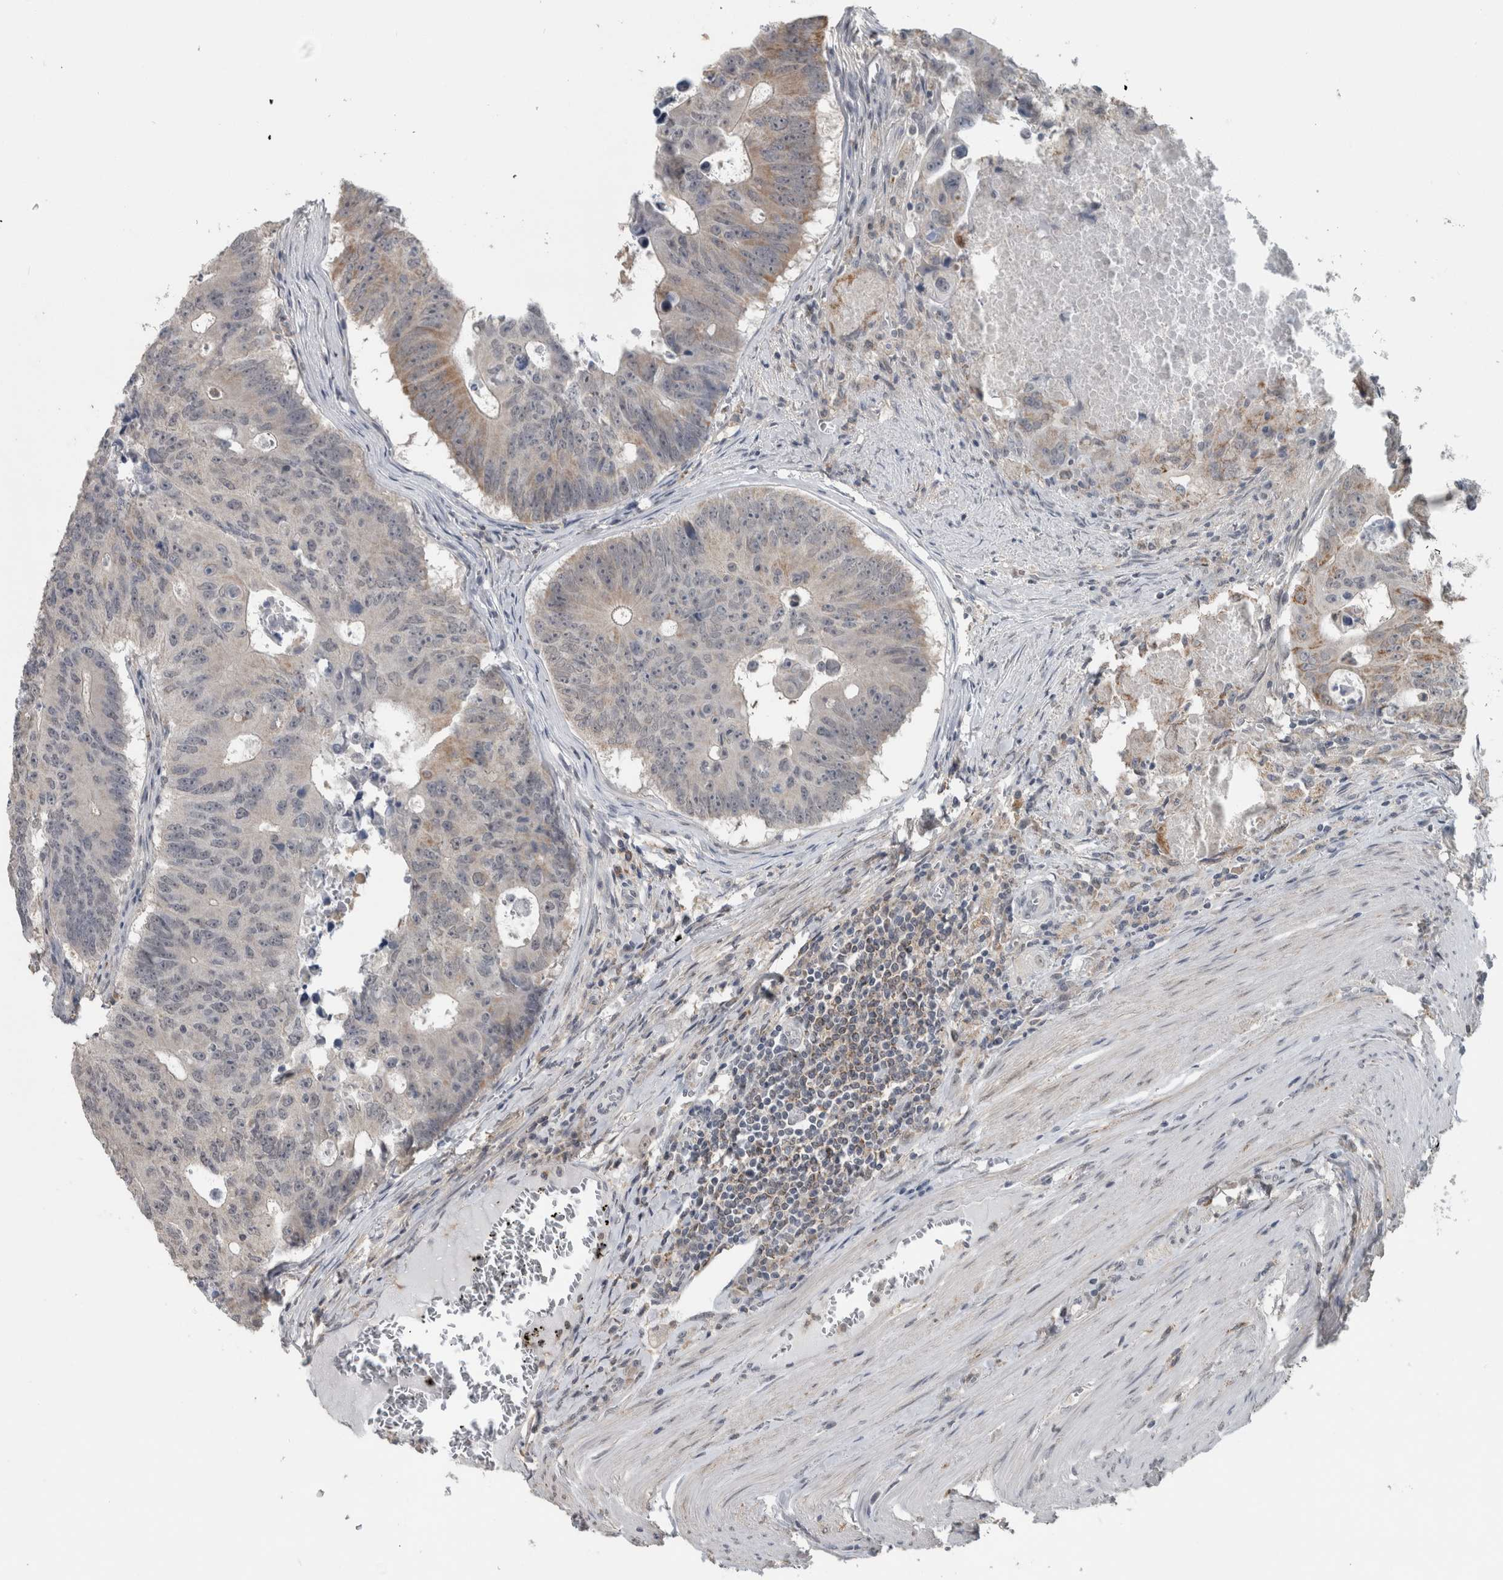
{"staining": {"intensity": "moderate", "quantity": "<25%", "location": "cytoplasmic/membranous"}, "tissue": "colorectal cancer", "cell_type": "Tumor cells", "image_type": "cancer", "snomed": [{"axis": "morphology", "description": "Adenocarcinoma, NOS"}, {"axis": "topography", "description": "Colon"}], "caption": "Moderate cytoplasmic/membranous staining is identified in about <25% of tumor cells in colorectal cancer.", "gene": "ACSF2", "patient": {"sex": "male", "age": 87}}